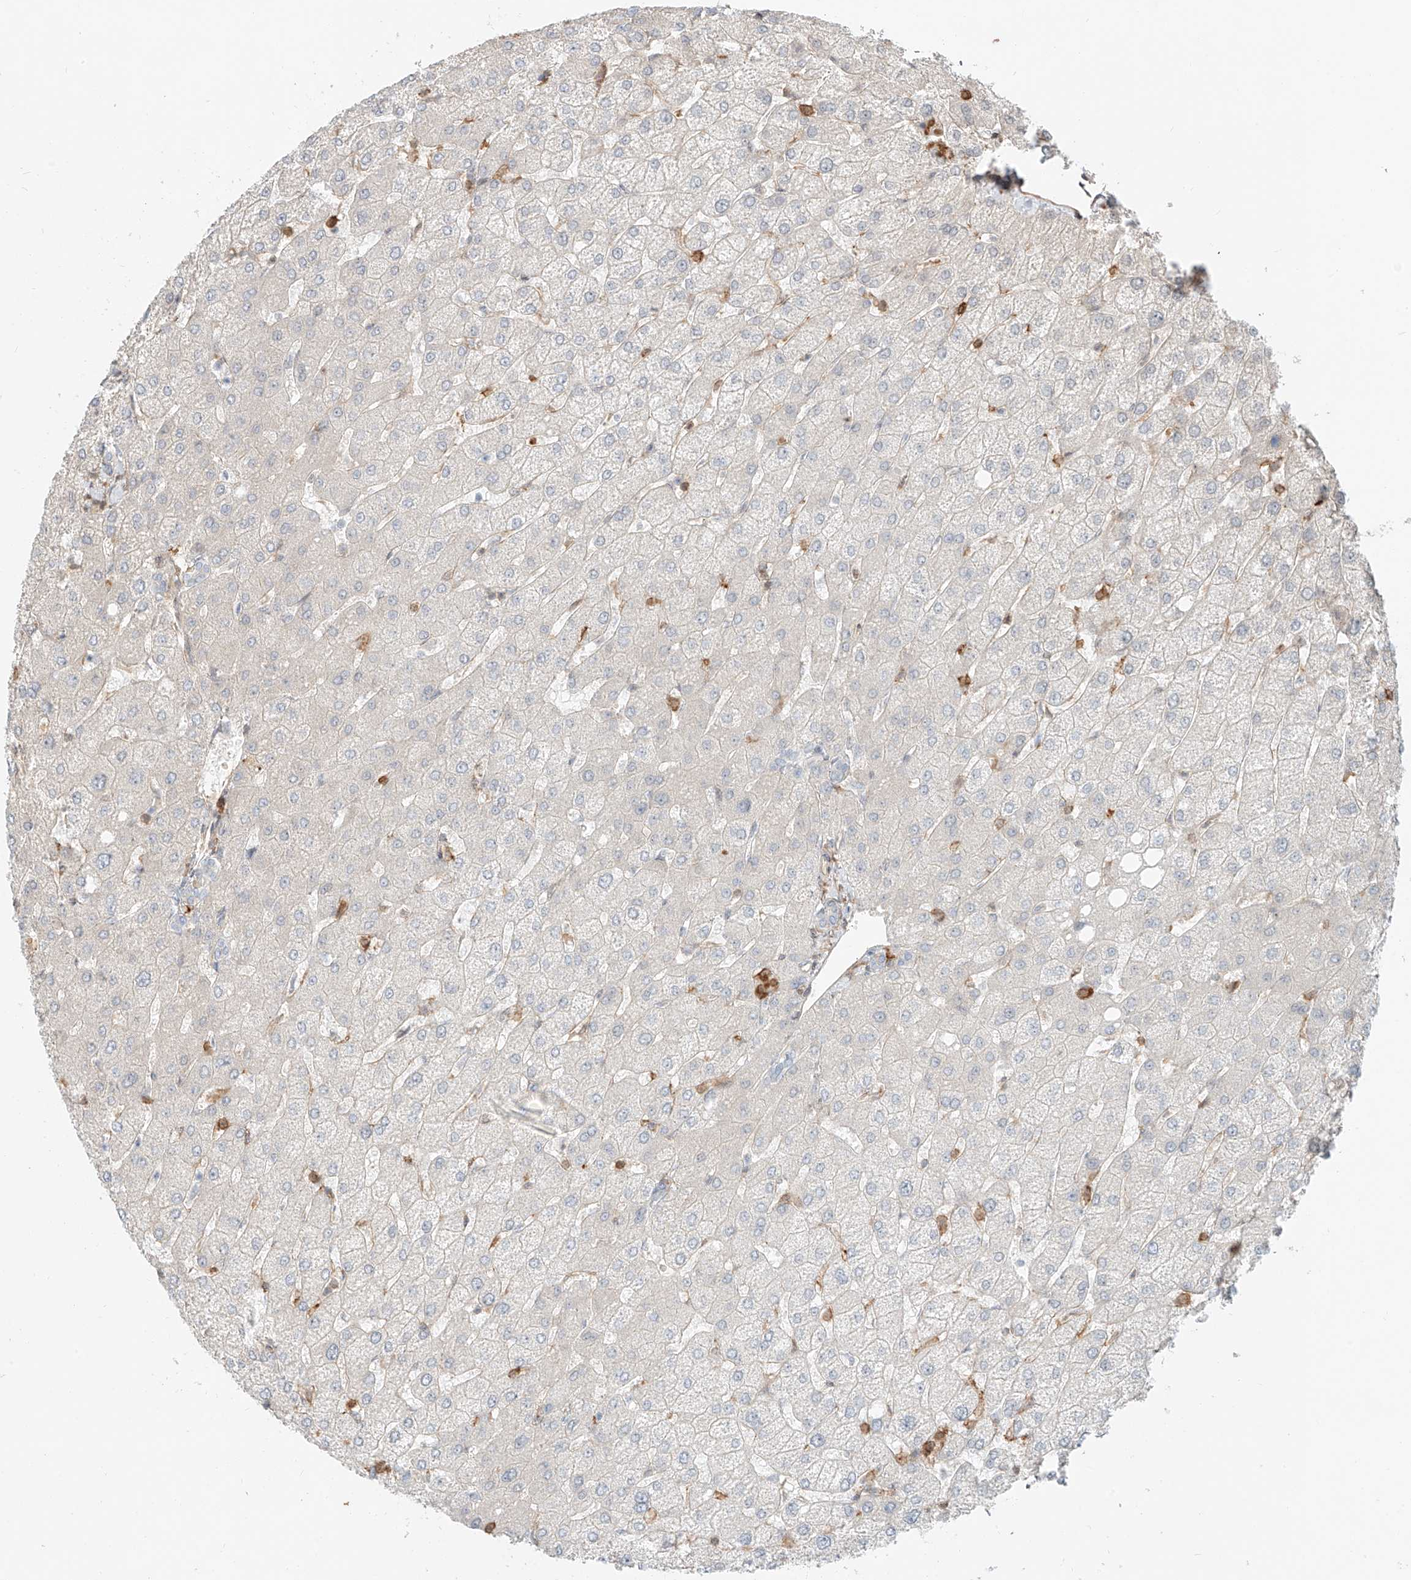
{"staining": {"intensity": "negative", "quantity": "none", "location": "none"}, "tissue": "liver", "cell_type": "Cholangiocytes", "image_type": "normal", "snomed": [{"axis": "morphology", "description": "Normal tissue, NOS"}, {"axis": "topography", "description": "Liver"}], "caption": "Liver stained for a protein using IHC exhibits no expression cholangiocytes.", "gene": "CEP162", "patient": {"sex": "female", "age": 54}}